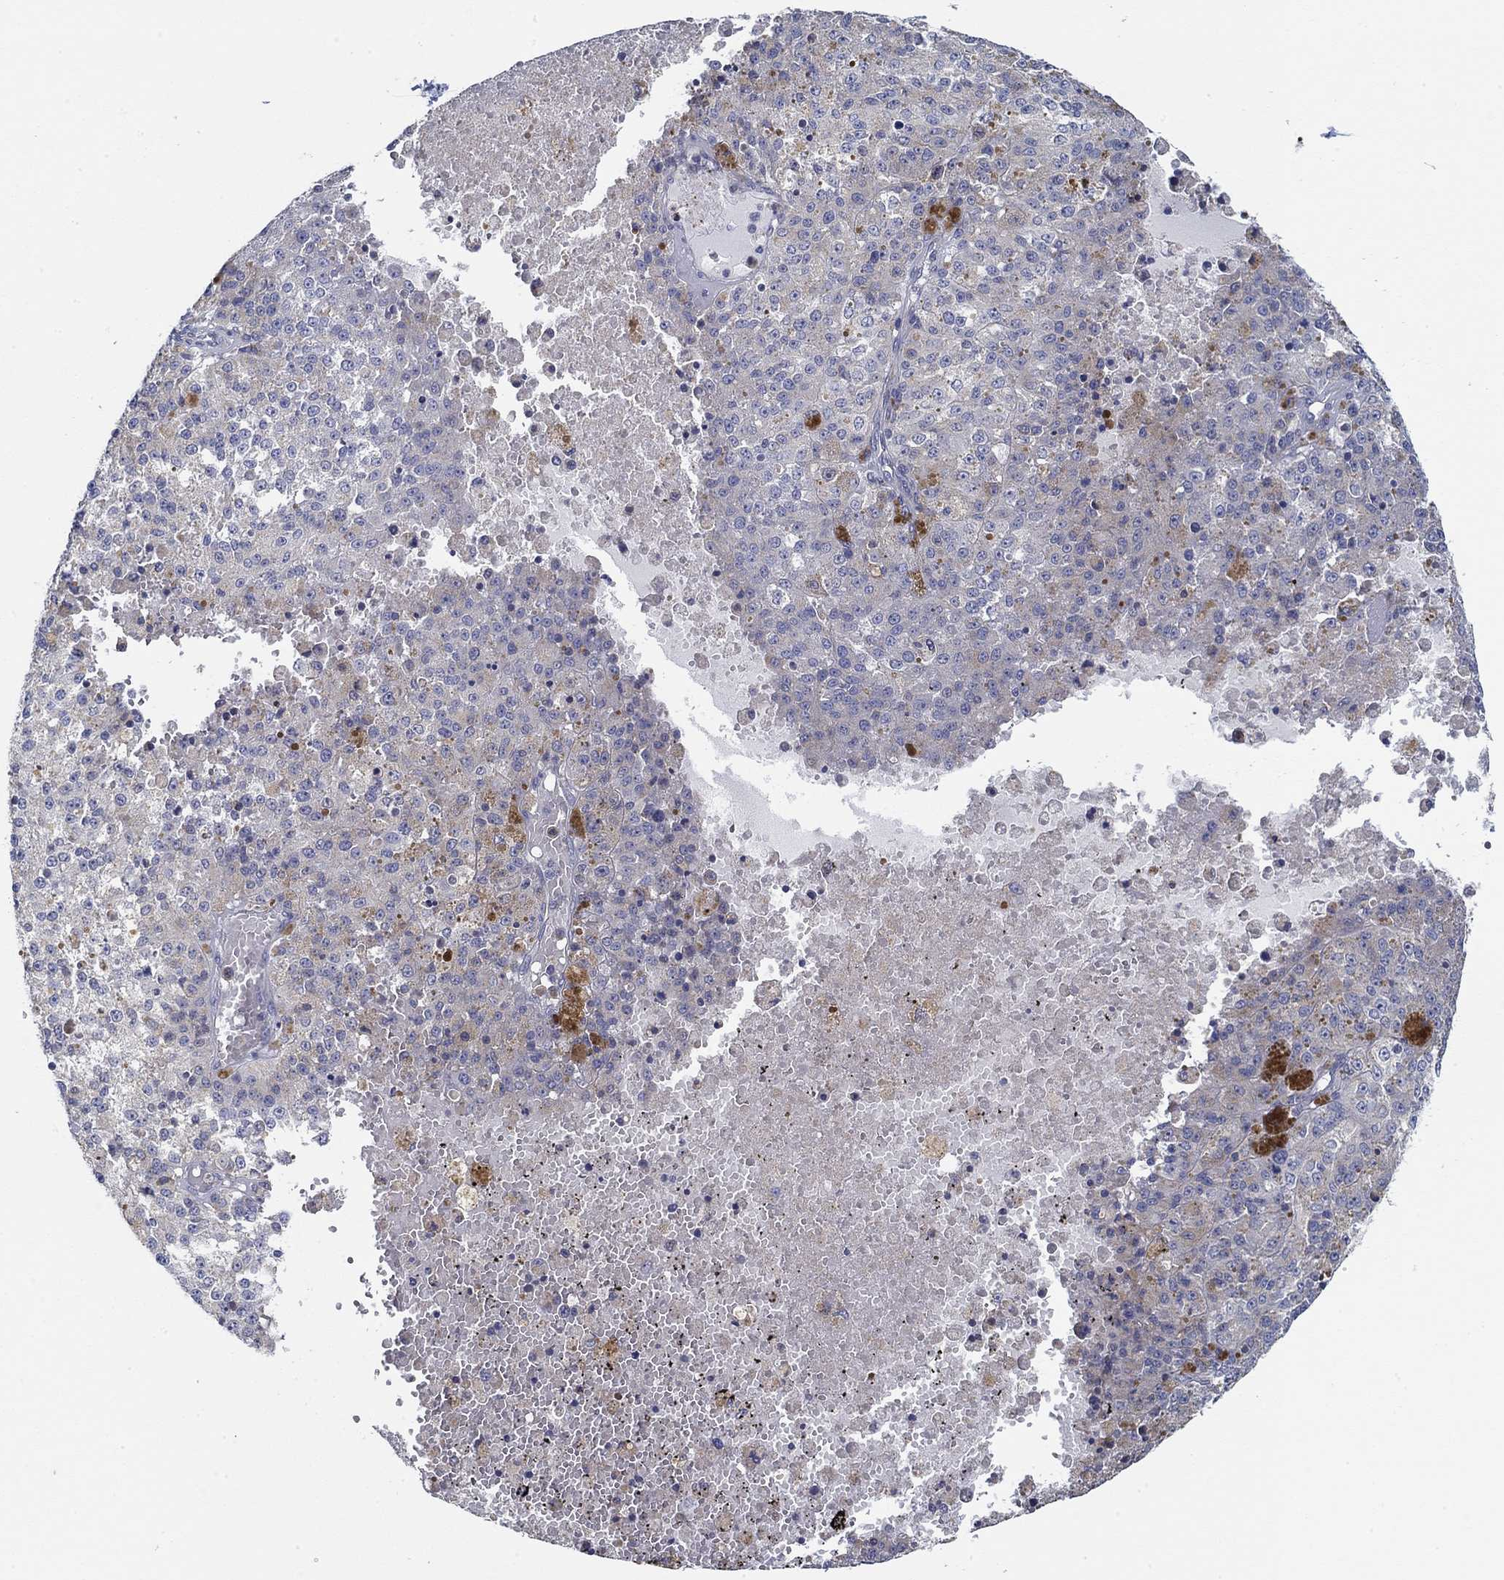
{"staining": {"intensity": "negative", "quantity": "none", "location": "none"}, "tissue": "melanoma", "cell_type": "Tumor cells", "image_type": "cancer", "snomed": [{"axis": "morphology", "description": "Malignant melanoma, Metastatic site"}, {"axis": "topography", "description": "Lymph node"}], "caption": "Immunohistochemistry image of human malignant melanoma (metastatic site) stained for a protein (brown), which exhibits no positivity in tumor cells. (Brightfield microscopy of DAB IHC at high magnification).", "gene": "CFAP61", "patient": {"sex": "female", "age": 64}}